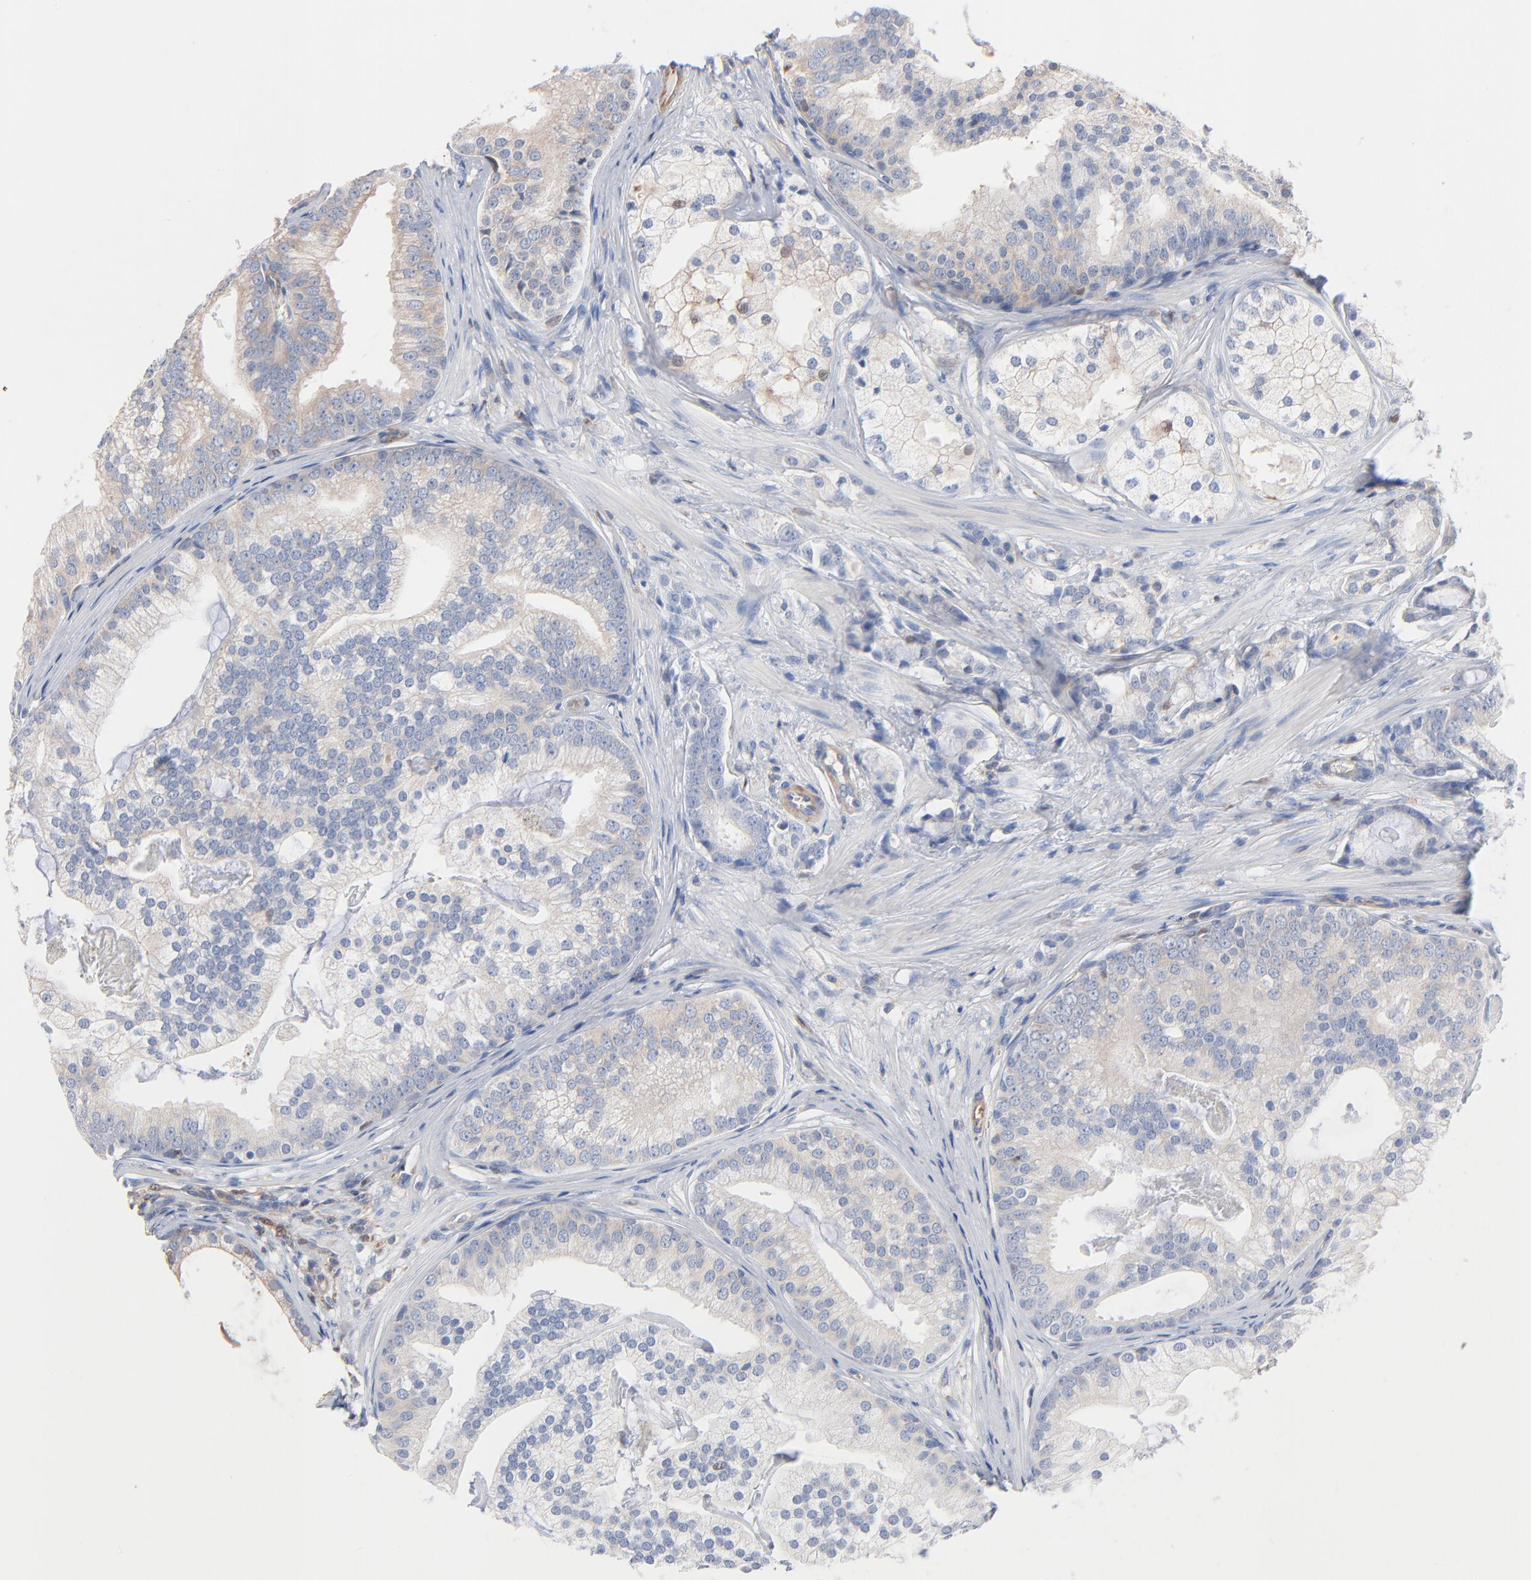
{"staining": {"intensity": "negative", "quantity": "none", "location": "none"}, "tissue": "prostate cancer", "cell_type": "Tumor cells", "image_type": "cancer", "snomed": [{"axis": "morphology", "description": "Adenocarcinoma, Low grade"}, {"axis": "topography", "description": "Prostate"}], "caption": "The photomicrograph reveals no significant positivity in tumor cells of prostate cancer (adenocarcinoma (low-grade)). (Brightfield microscopy of DAB immunohistochemistry at high magnification).", "gene": "ARHGEF6", "patient": {"sex": "male", "age": 58}}